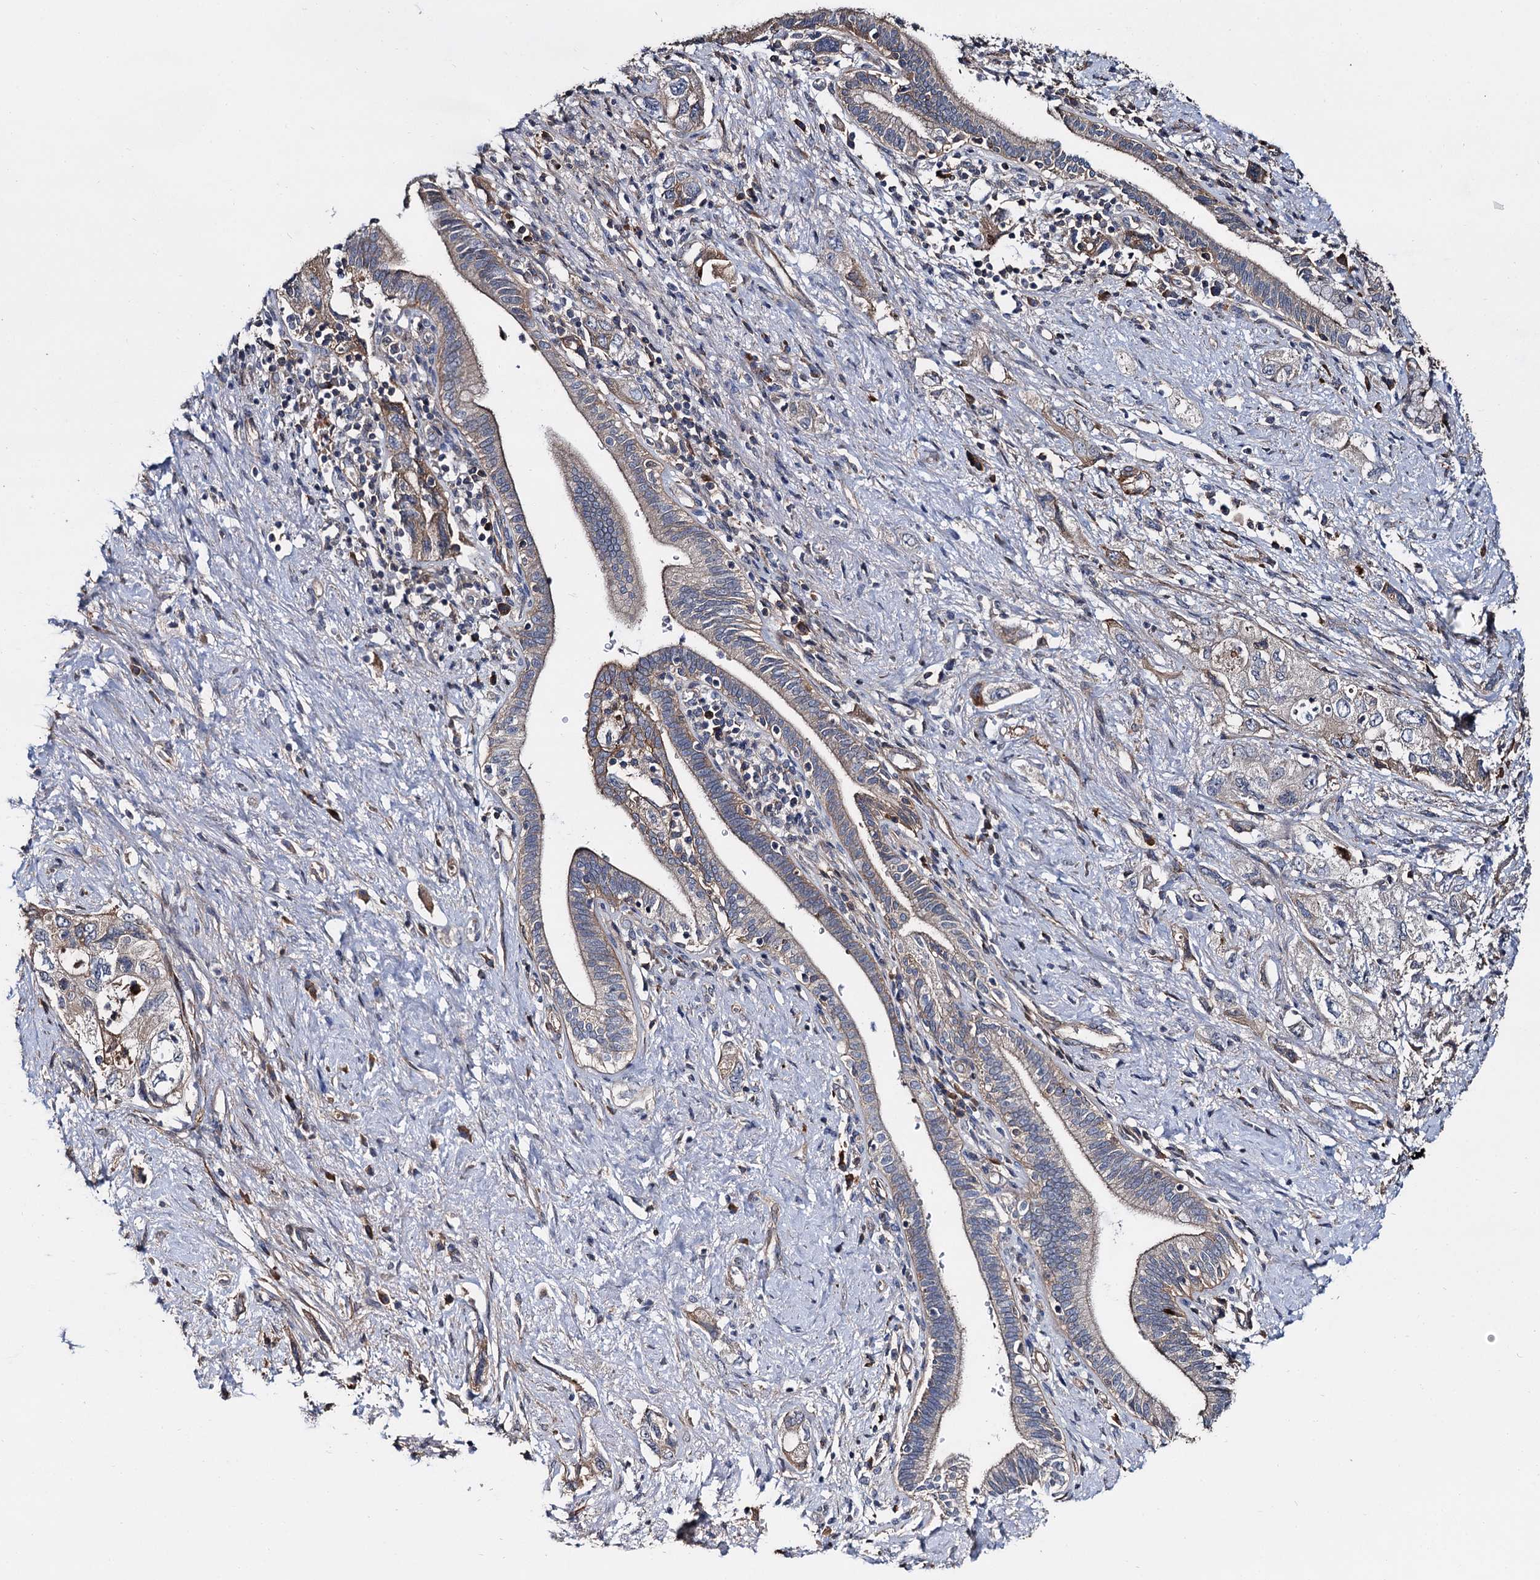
{"staining": {"intensity": "weak", "quantity": "25%-75%", "location": "cytoplasmic/membranous"}, "tissue": "pancreatic cancer", "cell_type": "Tumor cells", "image_type": "cancer", "snomed": [{"axis": "morphology", "description": "Adenocarcinoma, NOS"}, {"axis": "topography", "description": "Pancreas"}], "caption": "The photomicrograph shows staining of pancreatic cancer, revealing weak cytoplasmic/membranous protein positivity (brown color) within tumor cells.", "gene": "ISM2", "patient": {"sex": "female", "age": 73}}